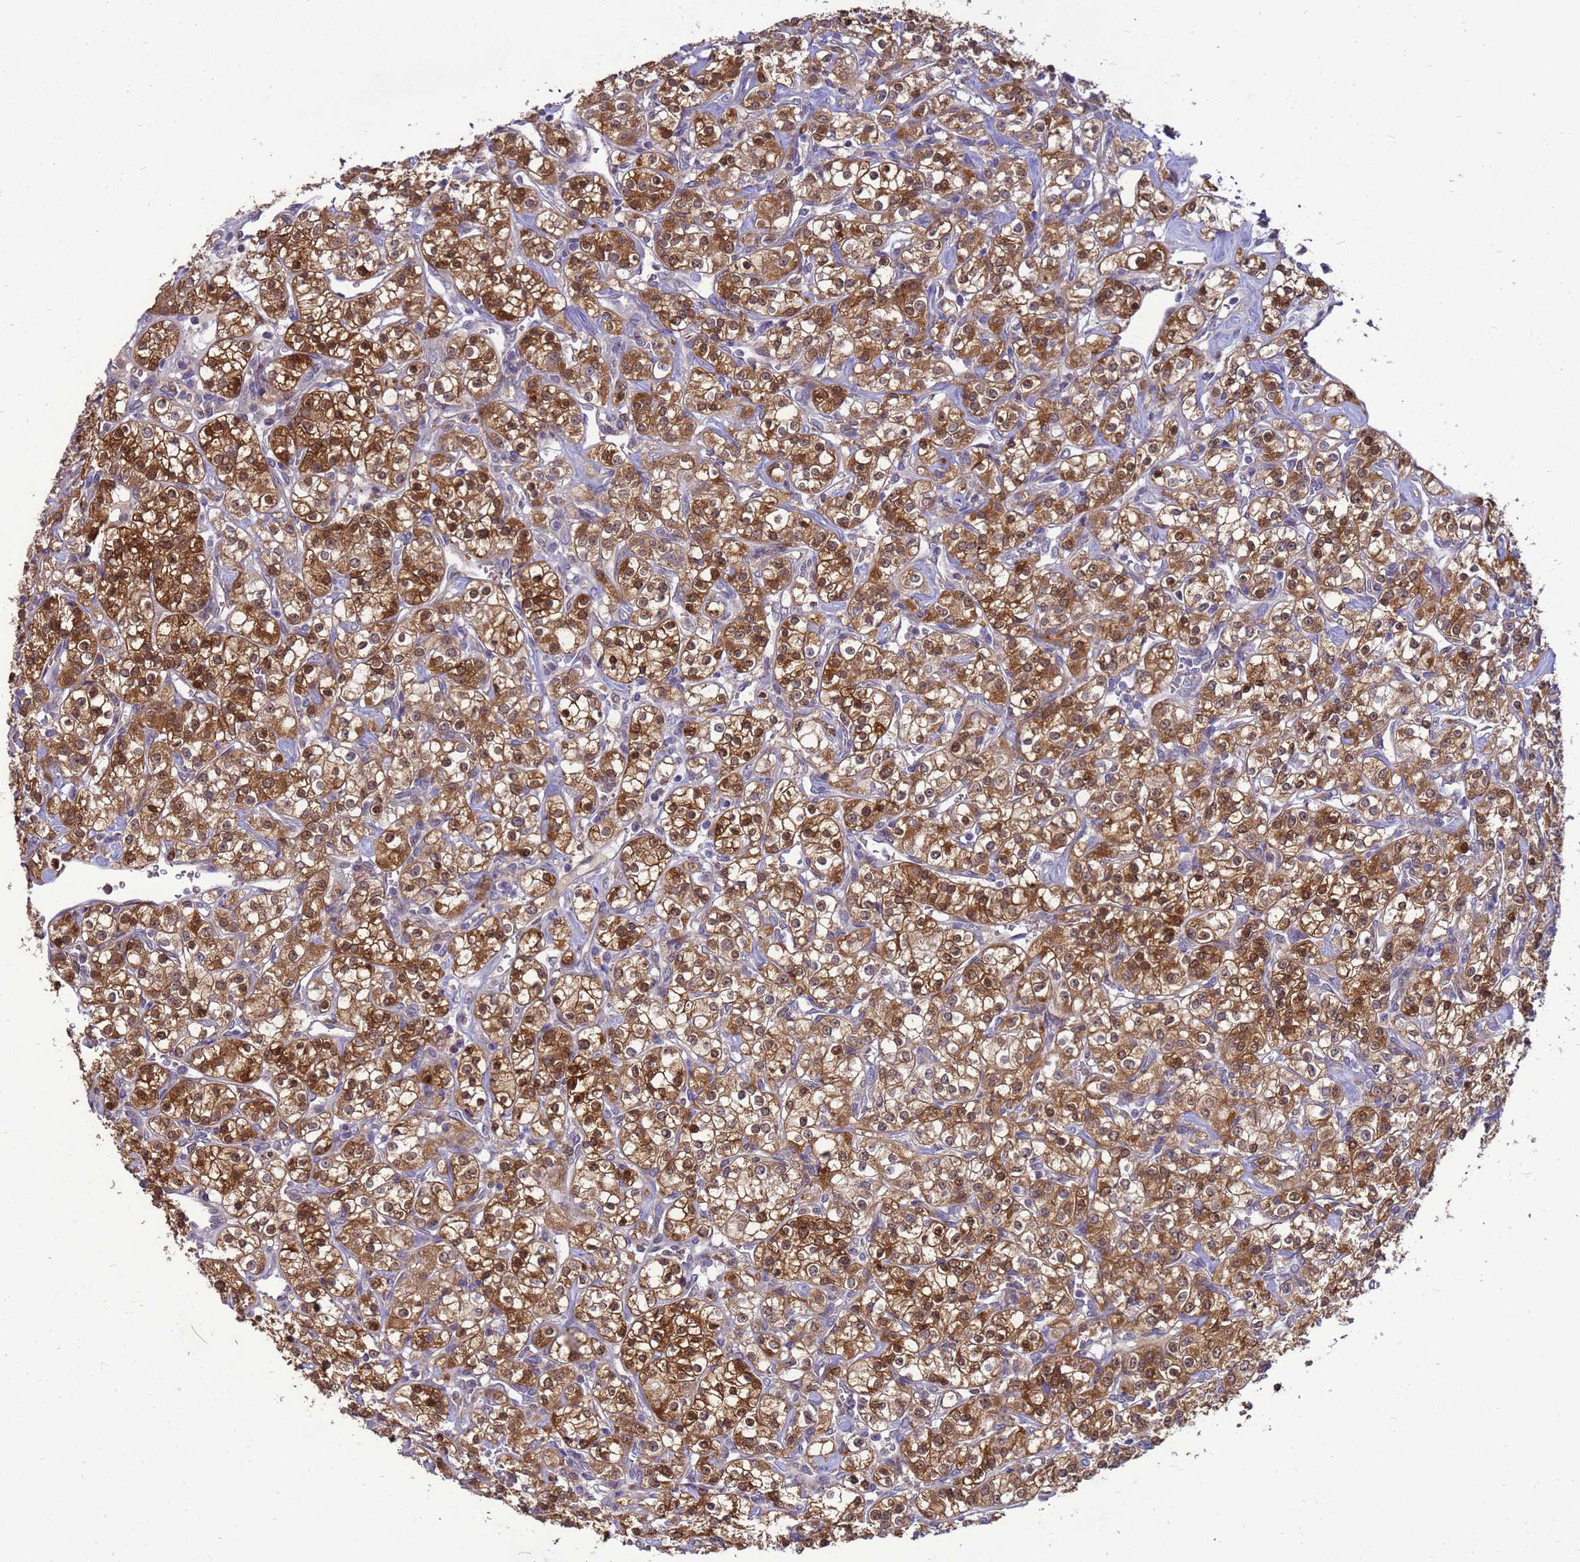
{"staining": {"intensity": "strong", "quantity": ">75%", "location": "cytoplasmic/membranous,nuclear"}, "tissue": "renal cancer", "cell_type": "Tumor cells", "image_type": "cancer", "snomed": [{"axis": "morphology", "description": "Adenocarcinoma, NOS"}, {"axis": "topography", "description": "Kidney"}], "caption": "Protein expression analysis of renal cancer exhibits strong cytoplasmic/membranous and nuclear expression in approximately >75% of tumor cells.", "gene": "EIF4EBP3", "patient": {"sex": "male", "age": 77}}